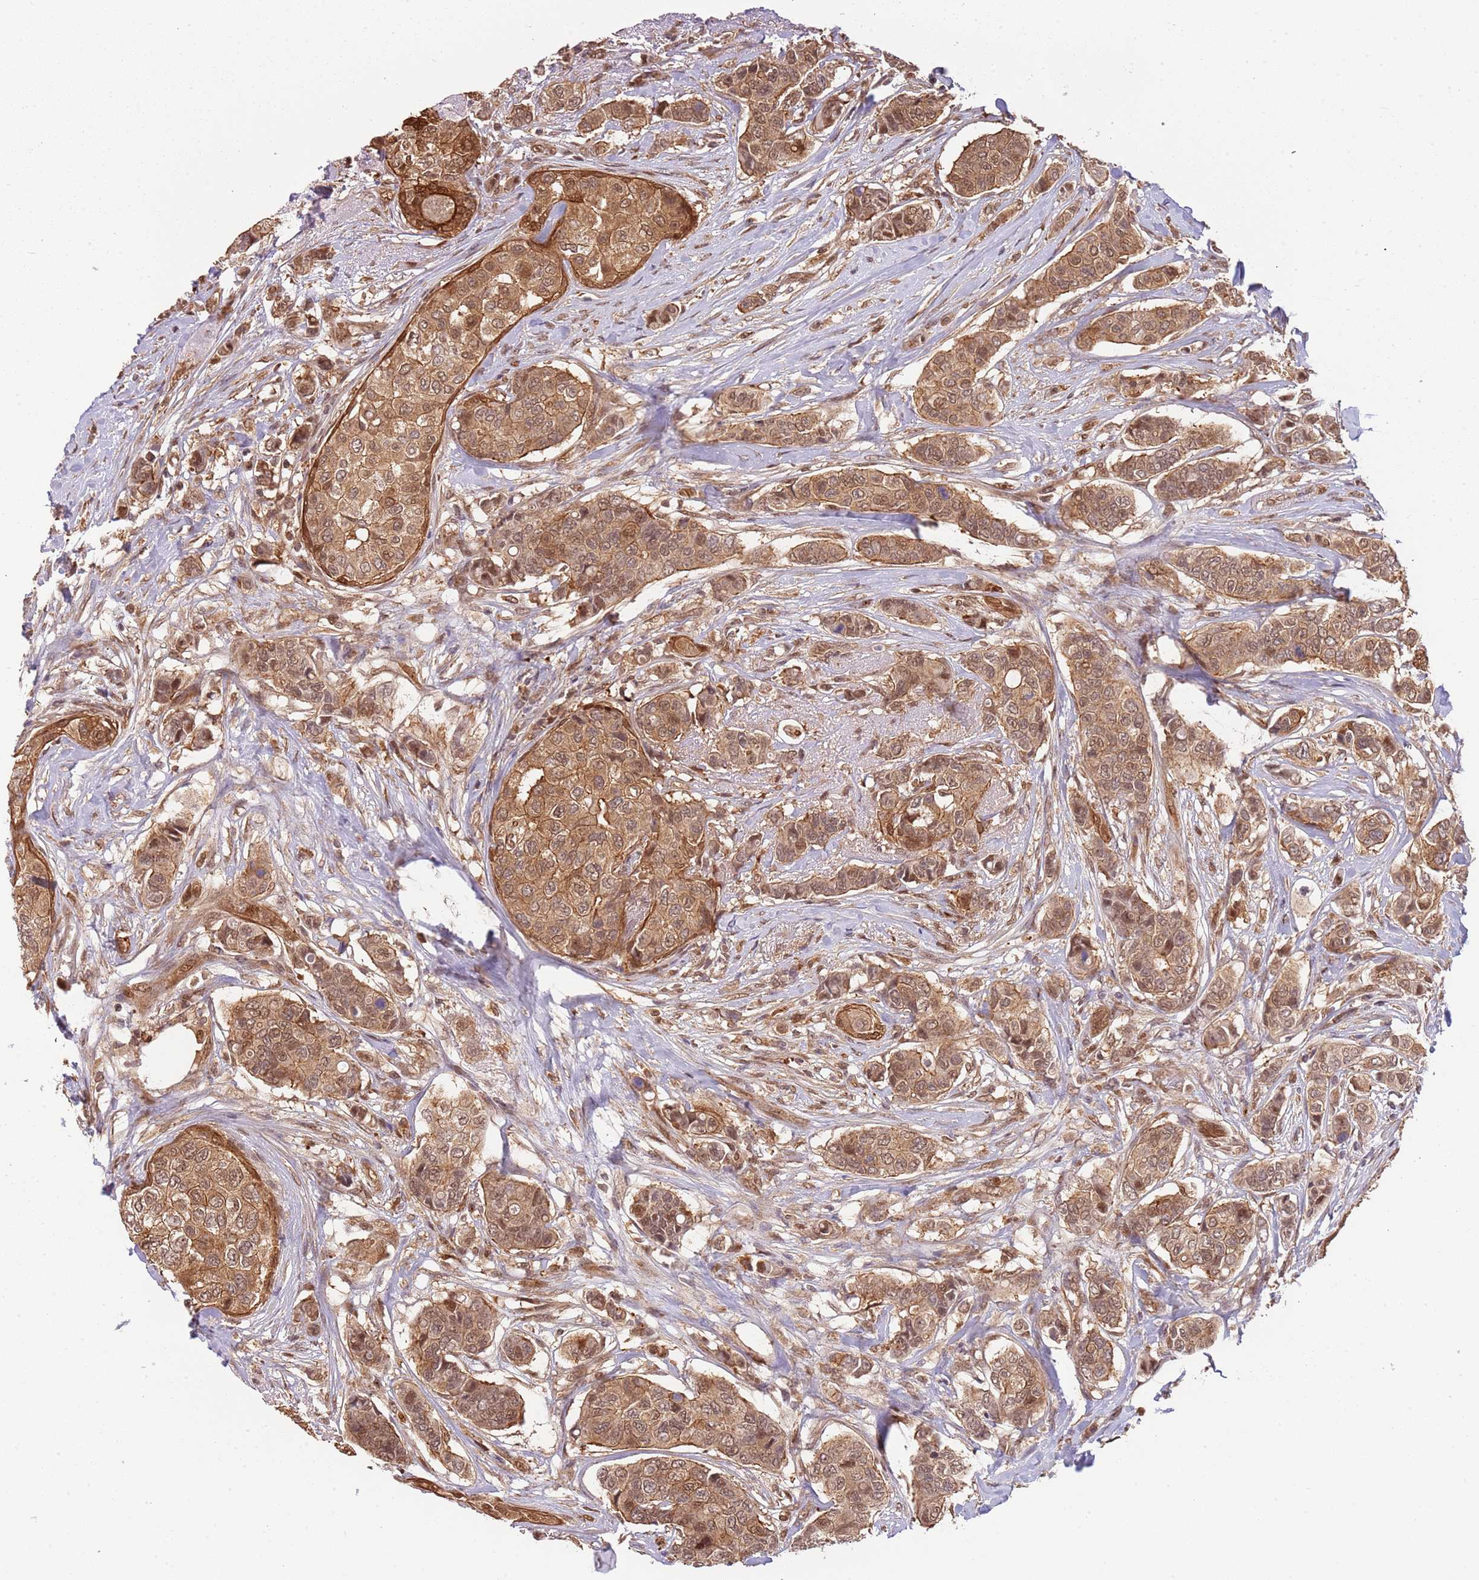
{"staining": {"intensity": "moderate", "quantity": ">75%", "location": "cytoplasmic/membranous,nuclear"}, "tissue": "breast cancer", "cell_type": "Tumor cells", "image_type": "cancer", "snomed": [{"axis": "morphology", "description": "Lobular carcinoma"}, {"axis": "topography", "description": "Breast"}], "caption": "Immunohistochemistry of breast cancer (lobular carcinoma) displays medium levels of moderate cytoplasmic/membranous and nuclear positivity in about >75% of tumor cells.", "gene": "PLSCR5", "patient": {"sex": "female", "age": 51}}